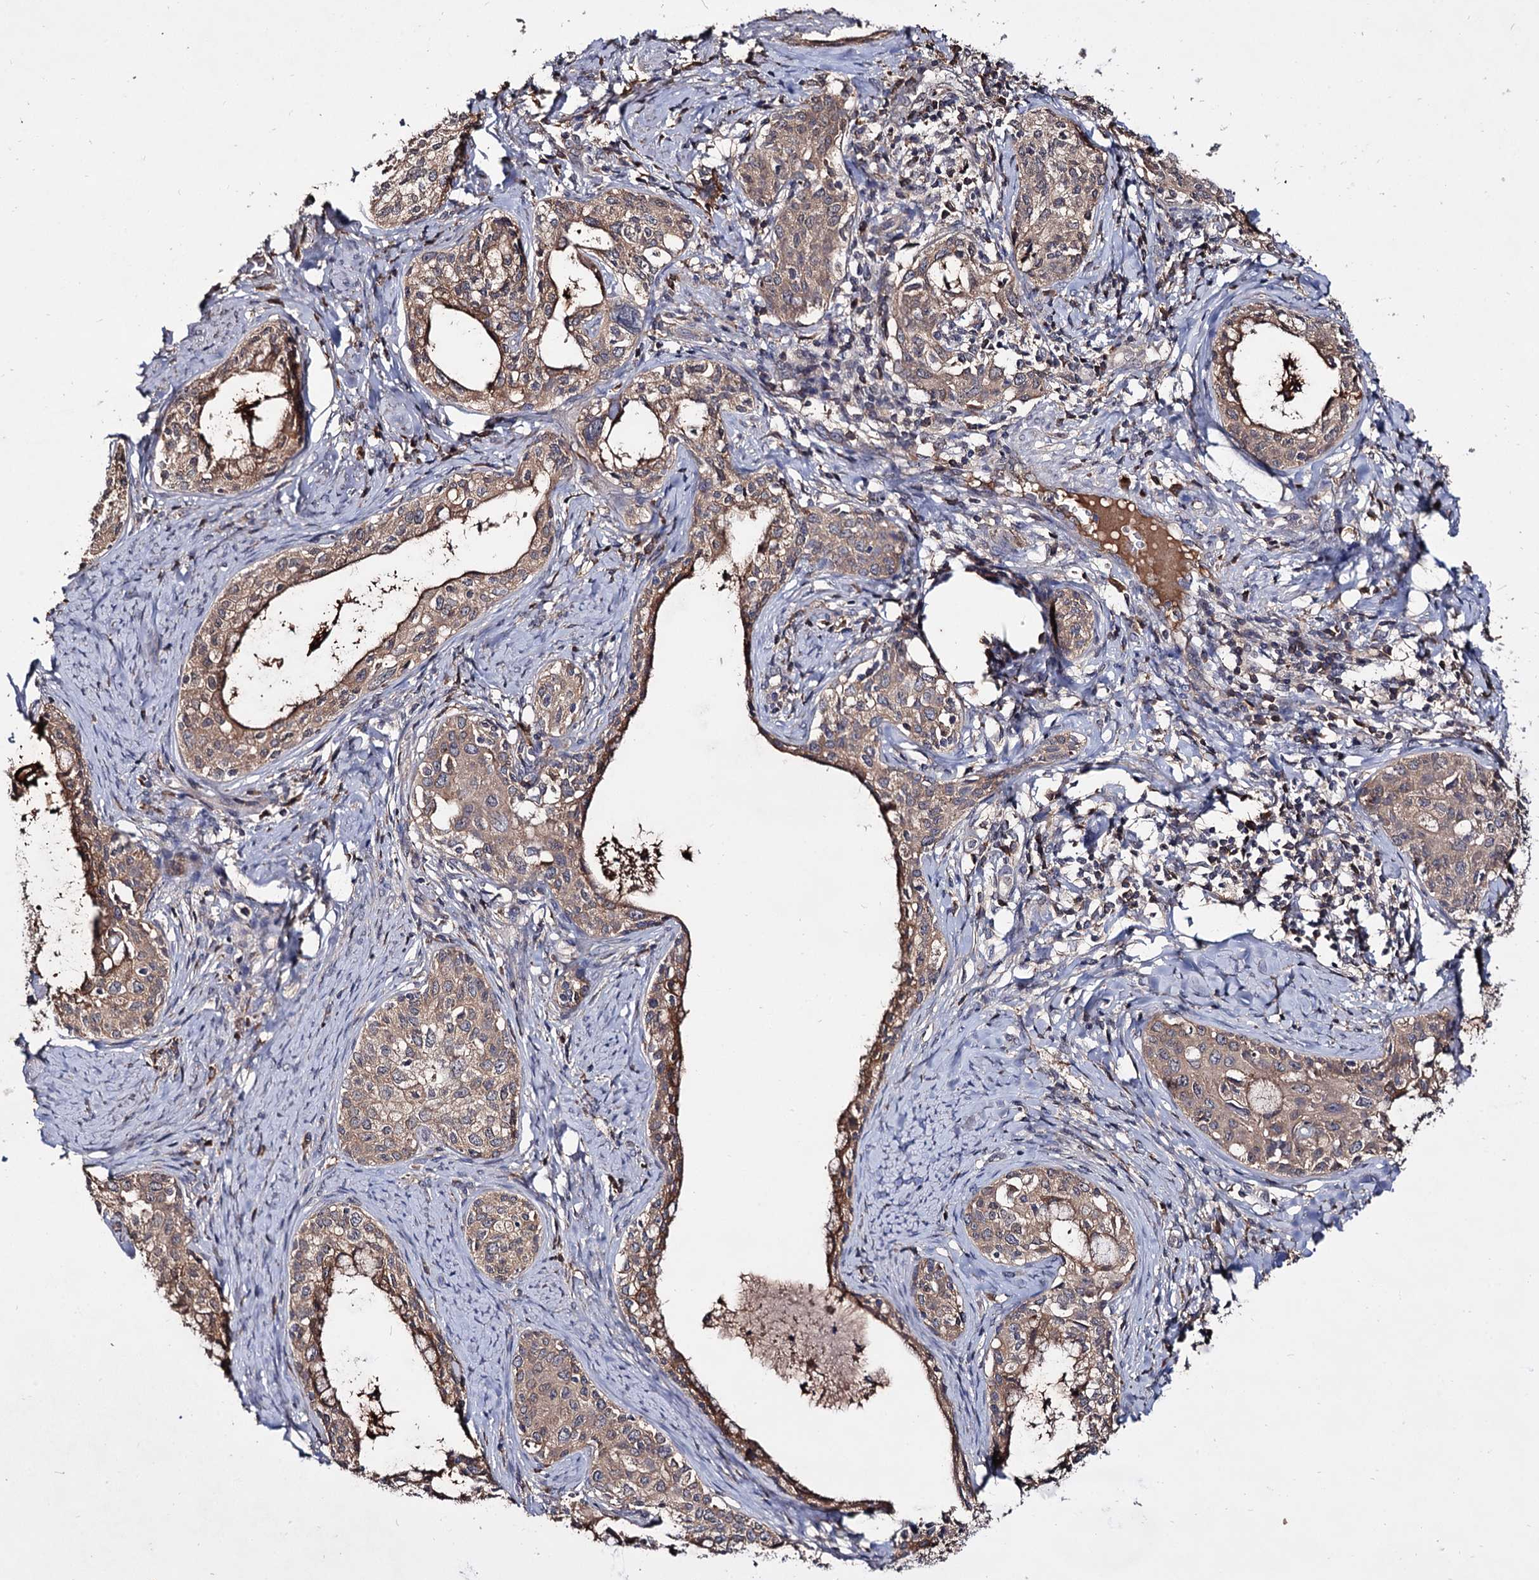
{"staining": {"intensity": "moderate", "quantity": ">75%", "location": "cytoplasmic/membranous"}, "tissue": "cervical cancer", "cell_type": "Tumor cells", "image_type": "cancer", "snomed": [{"axis": "morphology", "description": "Squamous cell carcinoma, NOS"}, {"axis": "morphology", "description": "Adenocarcinoma, NOS"}, {"axis": "topography", "description": "Cervix"}], "caption": "Human cervical cancer (squamous cell carcinoma) stained for a protein (brown) displays moderate cytoplasmic/membranous positive expression in approximately >75% of tumor cells.", "gene": "ARFIP2", "patient": {"sex": "female", "age": 52}}